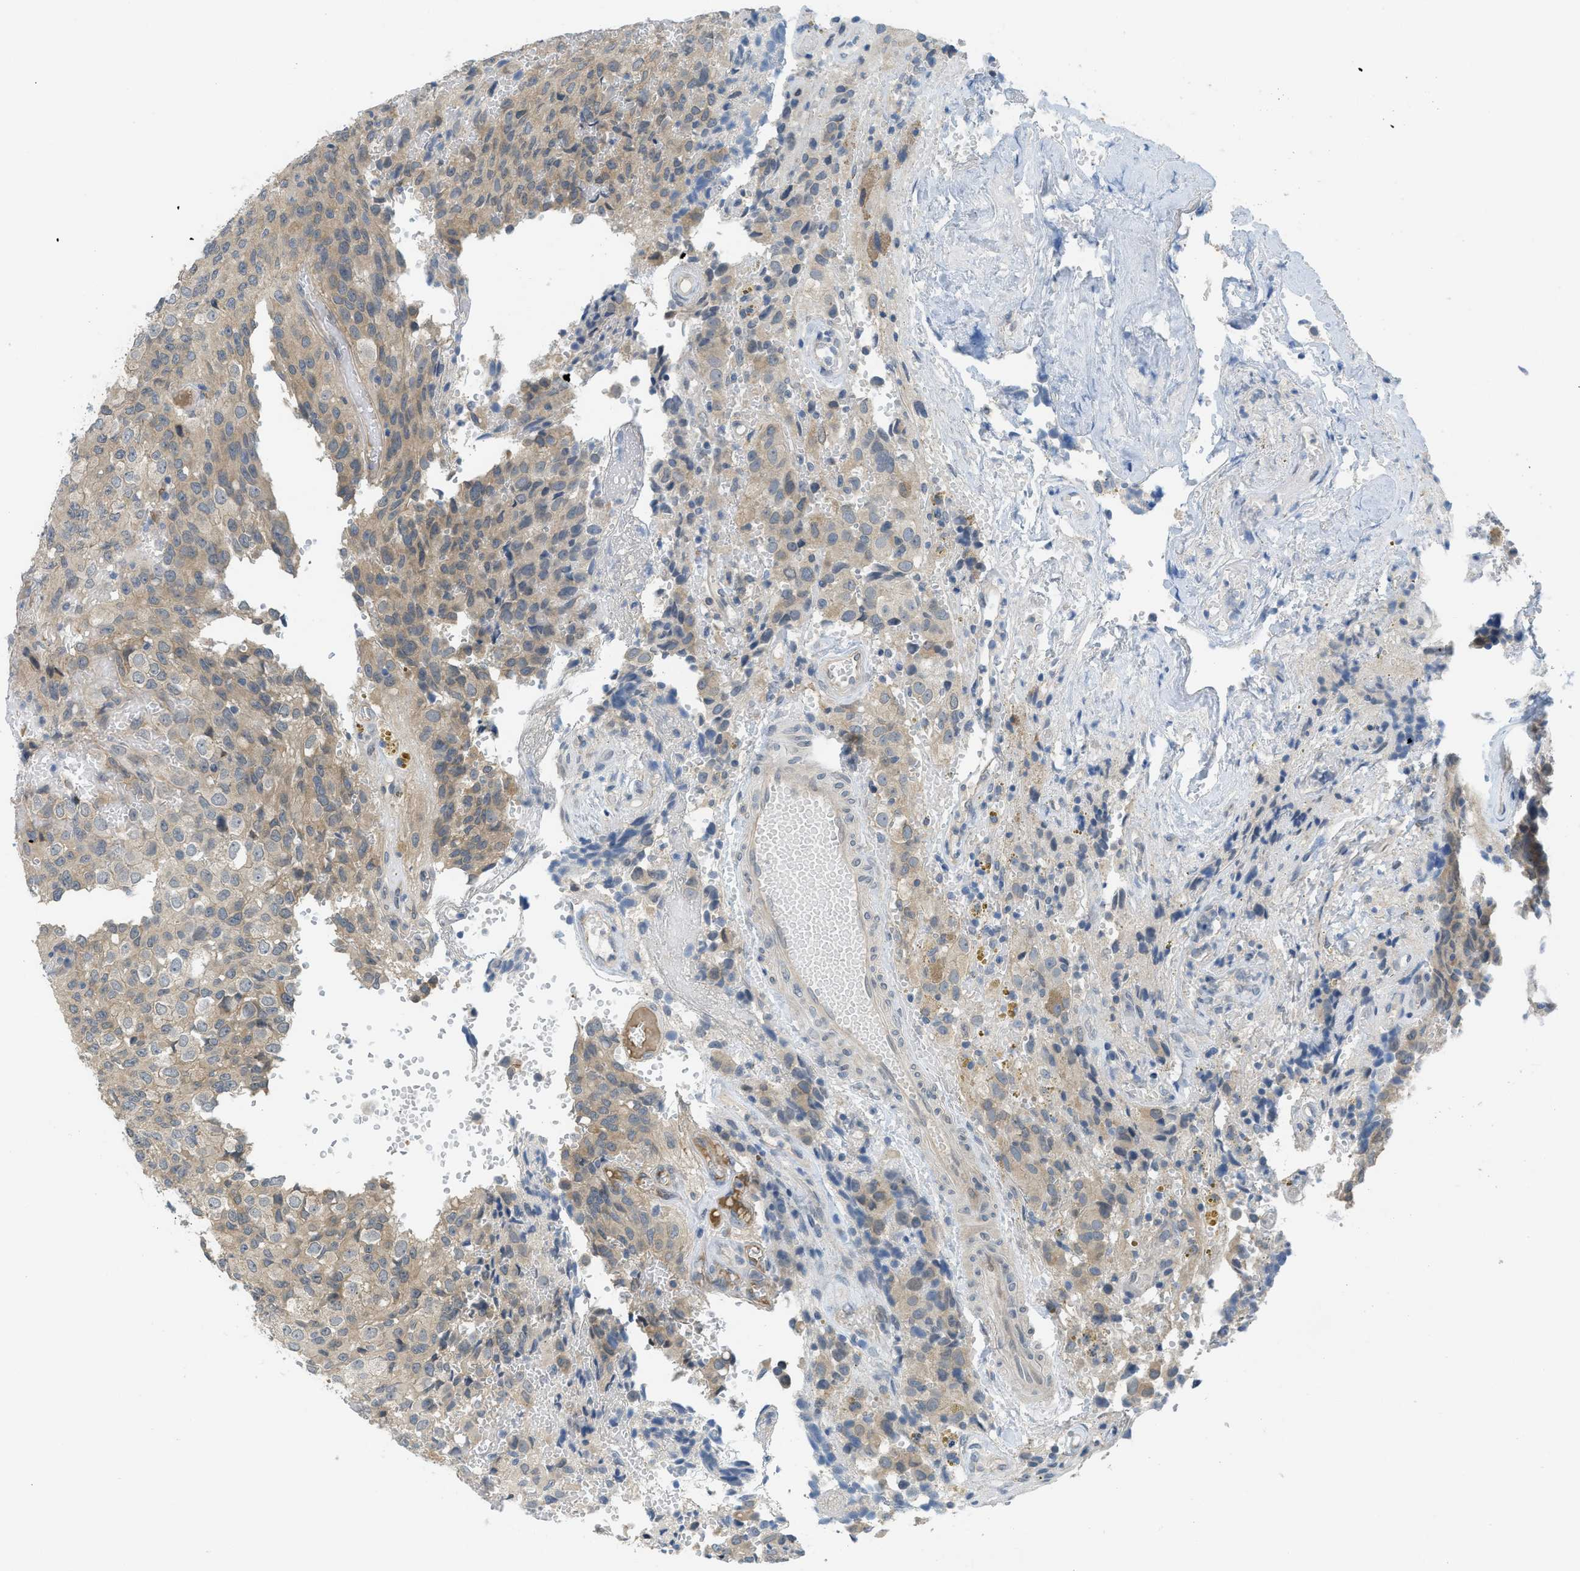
{"staining": {"intensity": "weak", "quantity": "25%-75%", "location": "cytoplasmic/membranous"}, "tissue": "glioma", "cell_type": "Tumor cells", "image_type": "cancer", "snomed": [{"axis": "morphology", "description": "Glioma, malignant, High grade"}, {"axis": "topography", "description": "Brain"}], "caption": "Immunohistochemical staining of high-grade glioma (malignant) demonstrates low levels of weak cytoplasmic/membranous staining in approximately 25%-75% of tumor cells.", "gene": "TNFAIP1", "patient": {"sex": "male", "age": 32}}